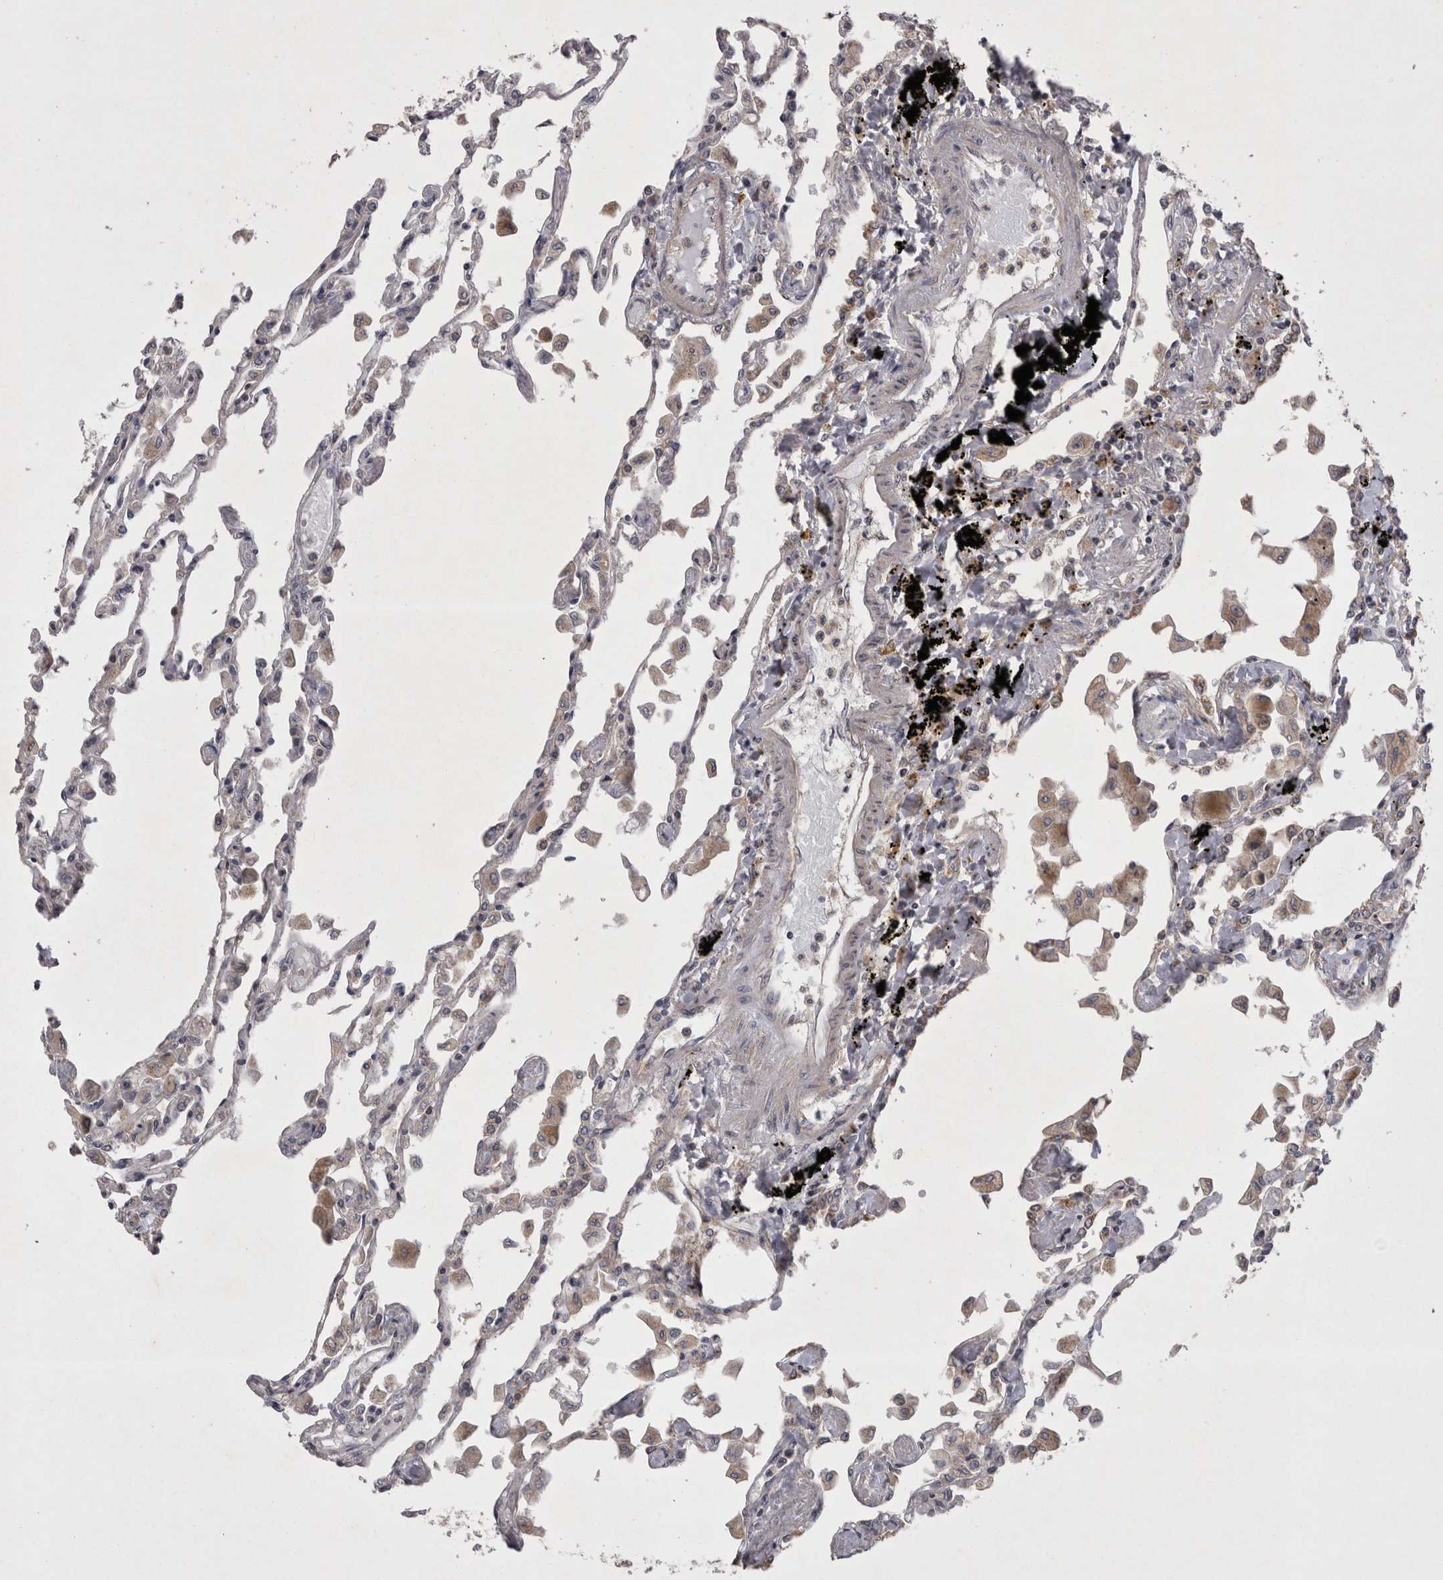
{"staining": {"intensity": "weak", "quantity": "<25%", "location": "cytoplasmic/membranous"}, "tissue": "lung", "cell_type": "Alveolar cells", "image_type": "normal", "snomed": [{"axis": "morphology", "description": "Normal tissue, NOS"}, {"axis": "topography", "description": "Bronchus"}, {"axis": "topography", "description": "Lung"}], "caption": "Histopathology image shows no significant protein staining in alveolar cells of unremarkable lung. (DAB (3,3'-diaminobenzidine) IHC, high magnification).", "gene": "TSPOAP1", "patient": {"sex": "female", "age": 49}}